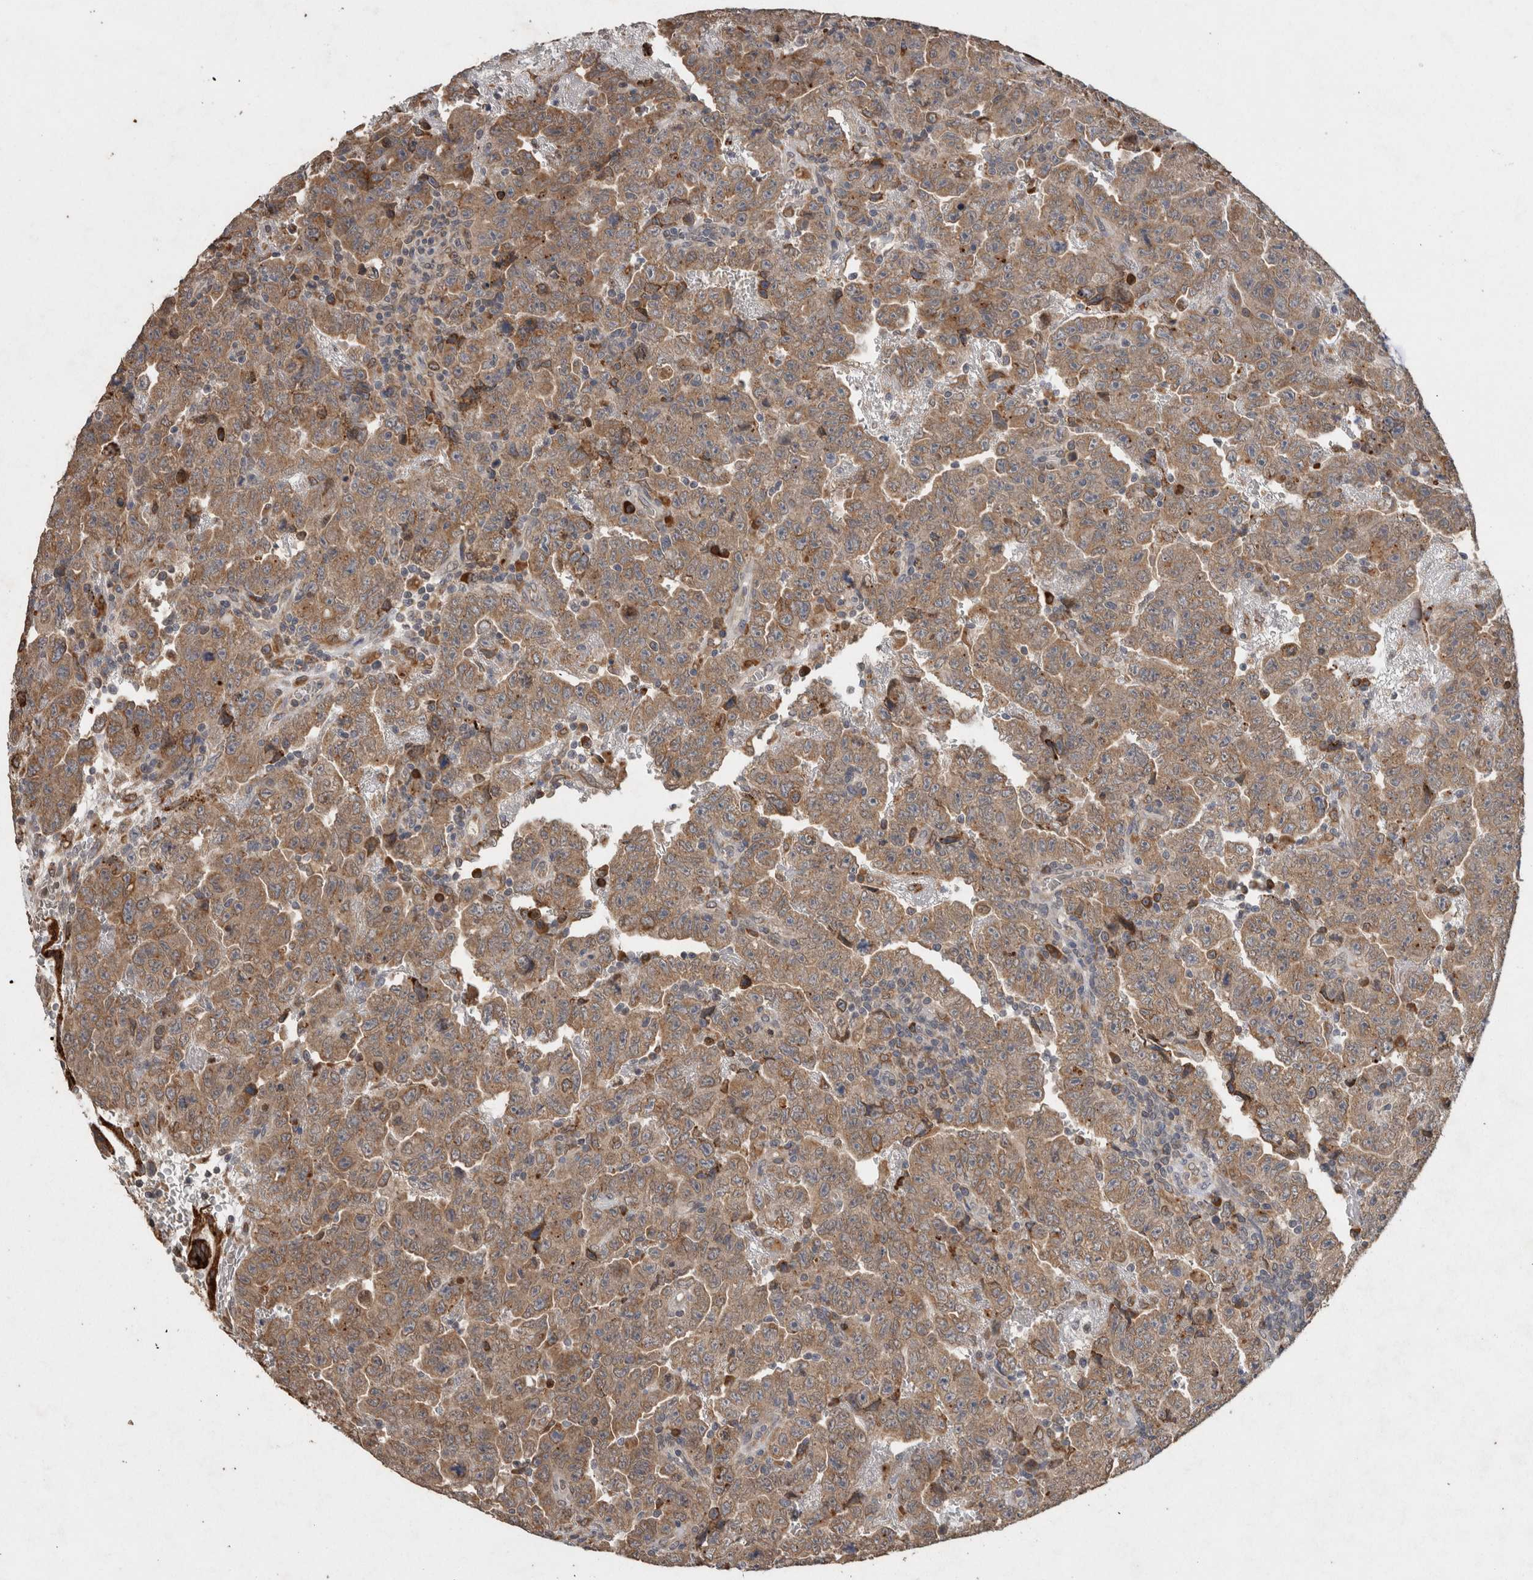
{"staining": {"intensity": "moderate", "quantity": ">75%", "location": "cytoplasmic/membranous"}, "tissue": "testis cancer", "cell_type": "Tumor cells", "image_type": "cancer", "snomed": [{"axis": "morphology", "description": "Carcinoma, Embryonal, NOS"}, {"axis": "topography", "description": "Testis"}], "caption": "Human testis embryonal carcinoma stained with a protein marker reveals moderate staining in tumor cells.", "gene": "ADGRL3", "patient": {"sex": "male", "age": 28}}